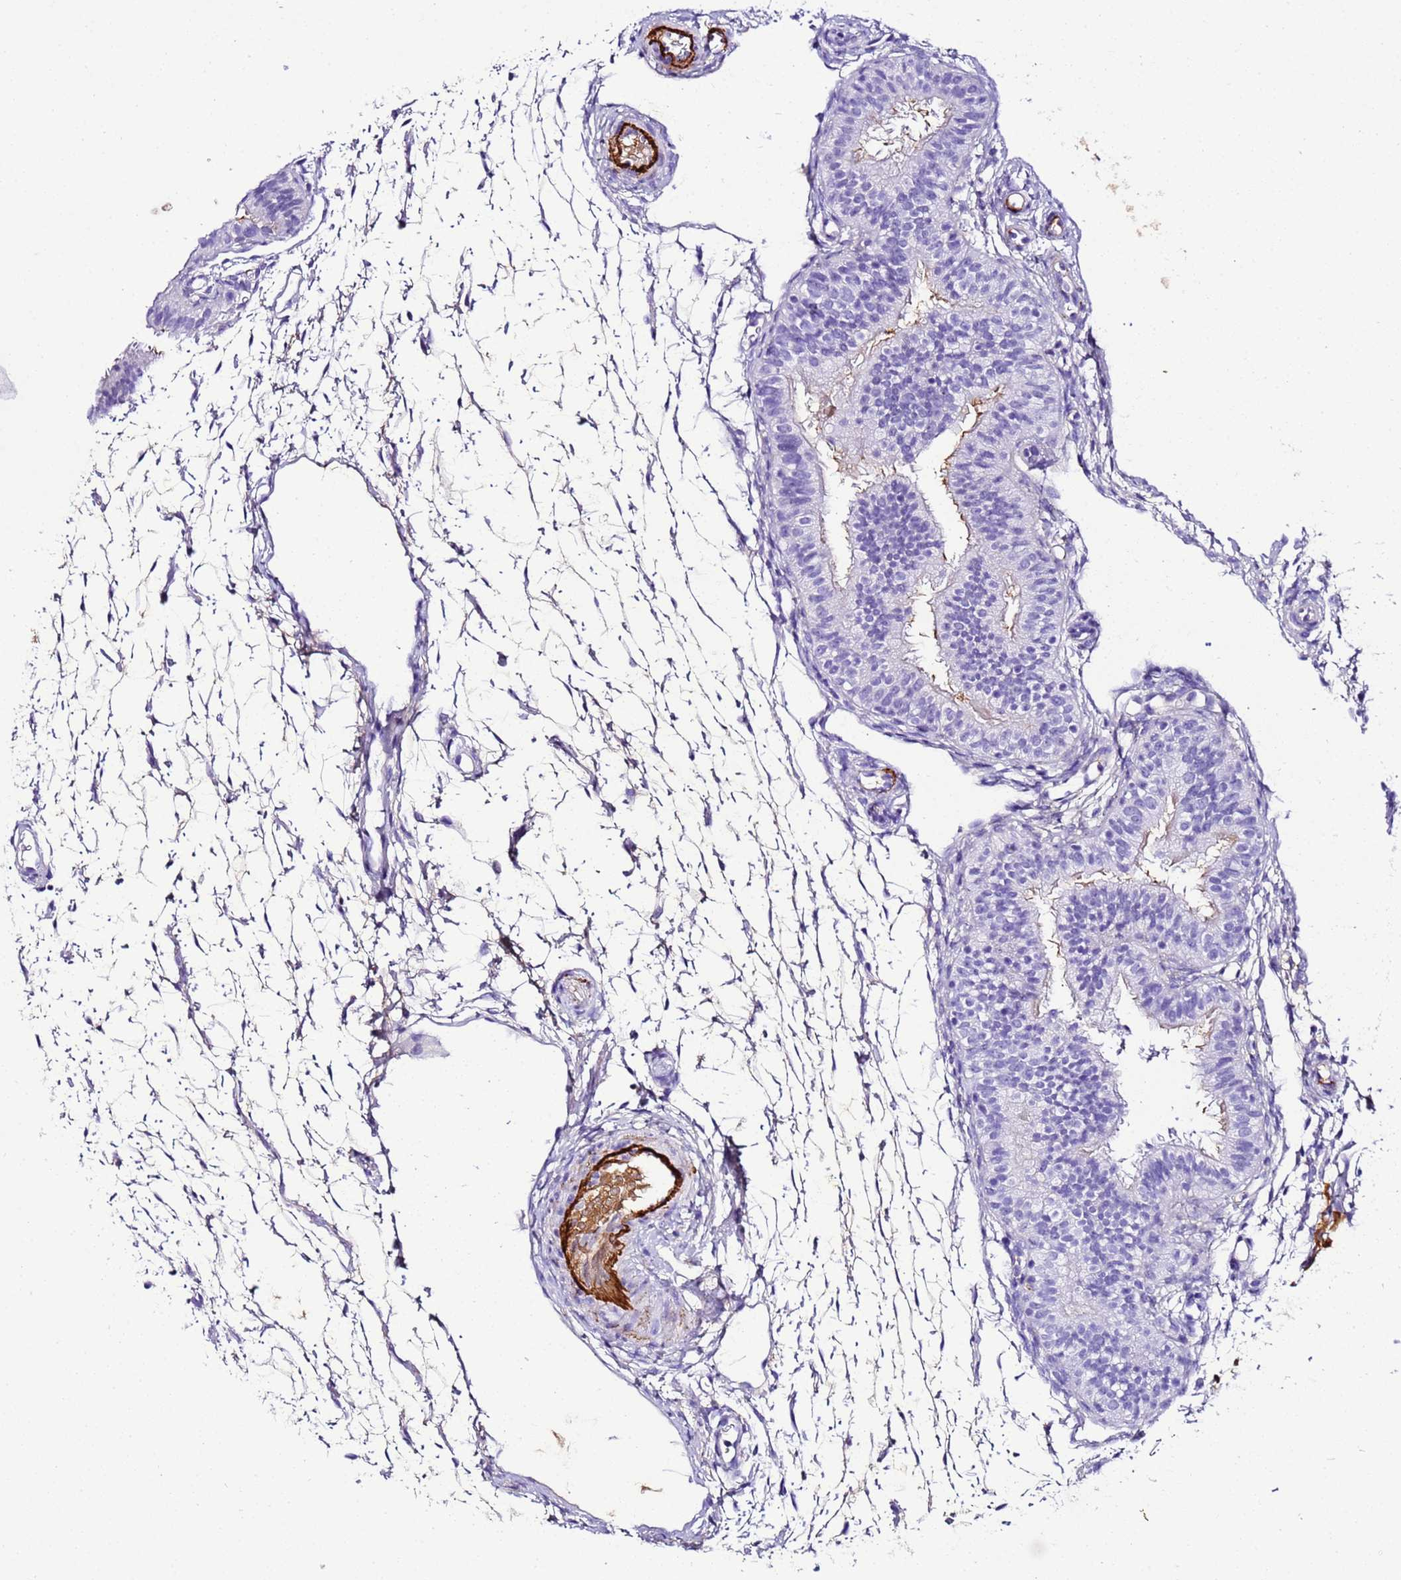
{"staining": {"intensity": "negative", "quantity": "none", "location": "none"}, "tissue": "fallopian tube", "cell_type": "Glandular cells", "image_type": "normal", "snomed": [{"axis": "morphology", "description": "Normal tissue, NOS"}, {"axis": "topography", "description": "Fallopian tube"}], "caption": "This is an immunohistochemistry histopathology image of normal fallopian tube. There is no expression in glandular cells.", "gene": "CFHR1", "patient": {"sex": "female", "age": 35}}